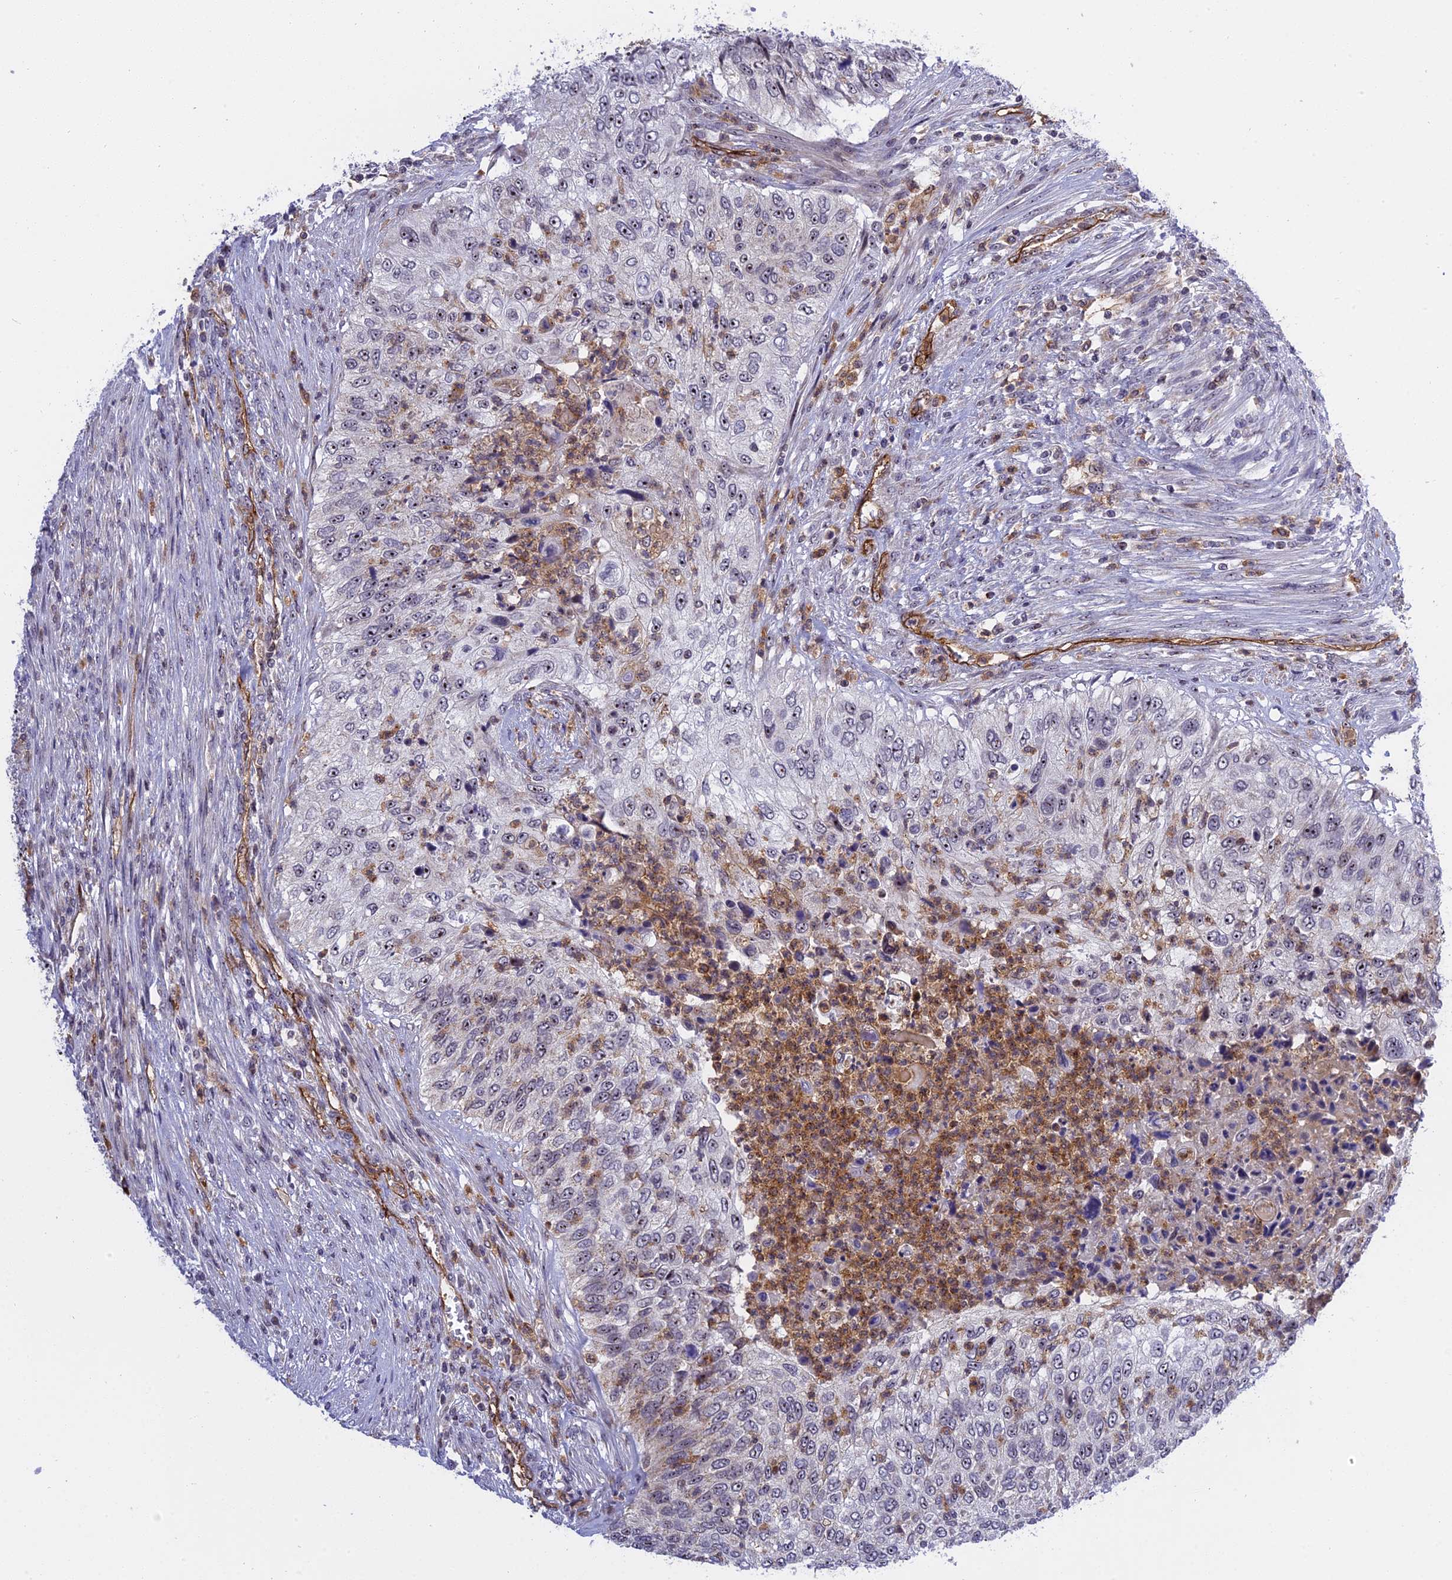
{"staining": {"intensity": "weak", "quantity": "25%-75%", "location": "cytoplasmic/membranous,nuclear"}, "tissue": "urothelial cancer", "cell_type": "Tumor cells", "image_type": "cancer", "snomed": [{"axis": "morphology", "description": "Urothelial carcinoma, High grade"}, {"axis": "topography", "description": "Urinary bladder"}], "caption": "Immunohistochemistry image of neoplastic tissue: human urothelial cancer stained using immunohistochemistry (IHC) displays low levels of weak protein expression localized specifically in the cytoplasmic/membranous and nuclear of tumor cells, appearing as a cytoplasmic/membranous and nuclear brown color.", "gene": "MPND", "patient": {"sex": "female", "age": 60}}